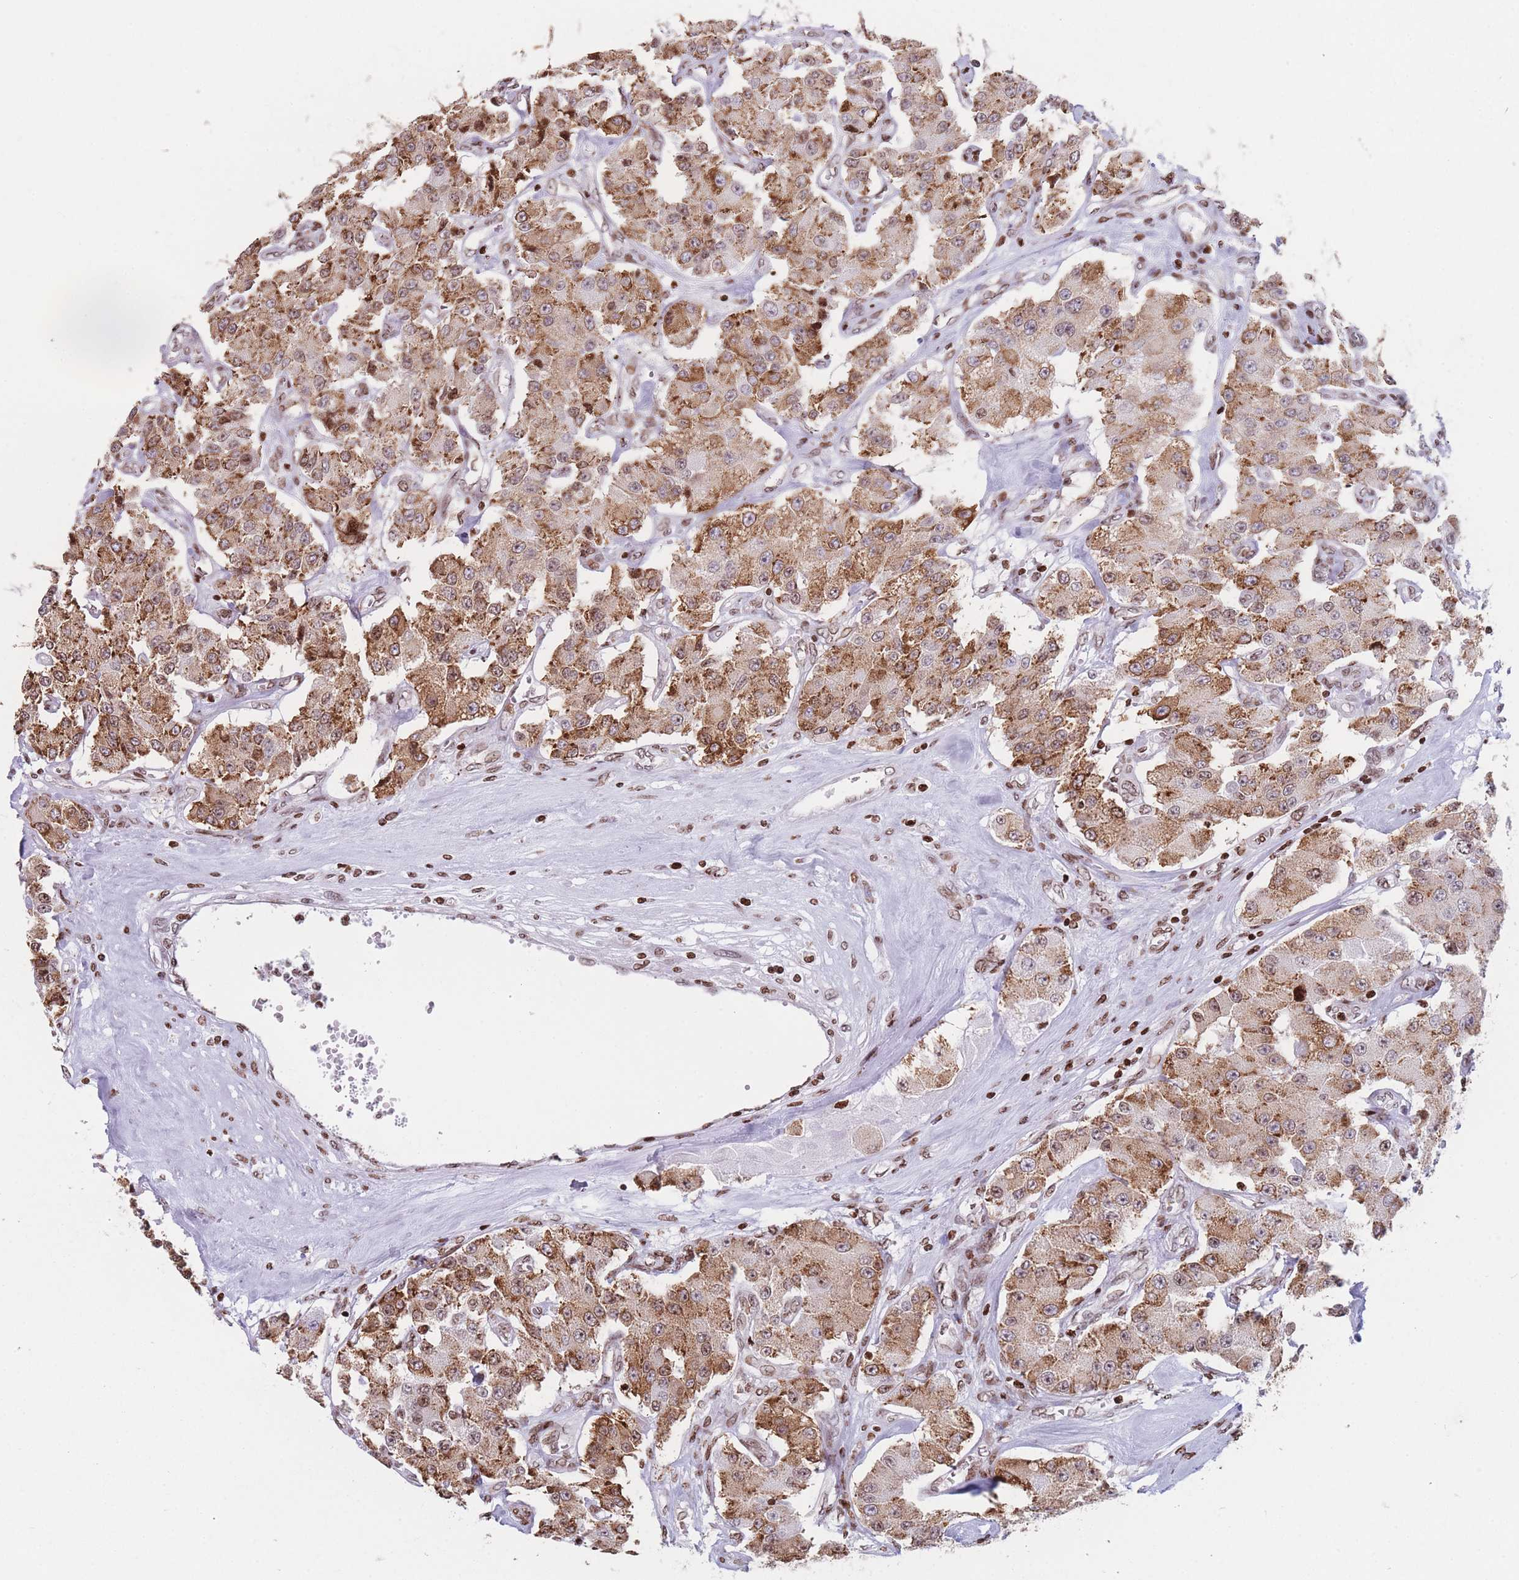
{"staining": {"intensity": "moderate", "quantity": ">75%", "location": "cytoplasmic/membranous"}, "tissue": "carcinoid", "cell_type": "Tumor cells", "image_type": "cancer", "snomed": [{"axis": "morphology", "description": "Carcinoid, malignant, NOS"}, {"axis": "topography", "description": "Pancreas"}], "caption": "Approximately >75% of tumor cells in human carcinoid display moderate cytoplasmic/membranous protein expression as visualized by brown immunohistochemical staining.", "gene": "AK9", "patient": {"sex": "male", "age": 41}}